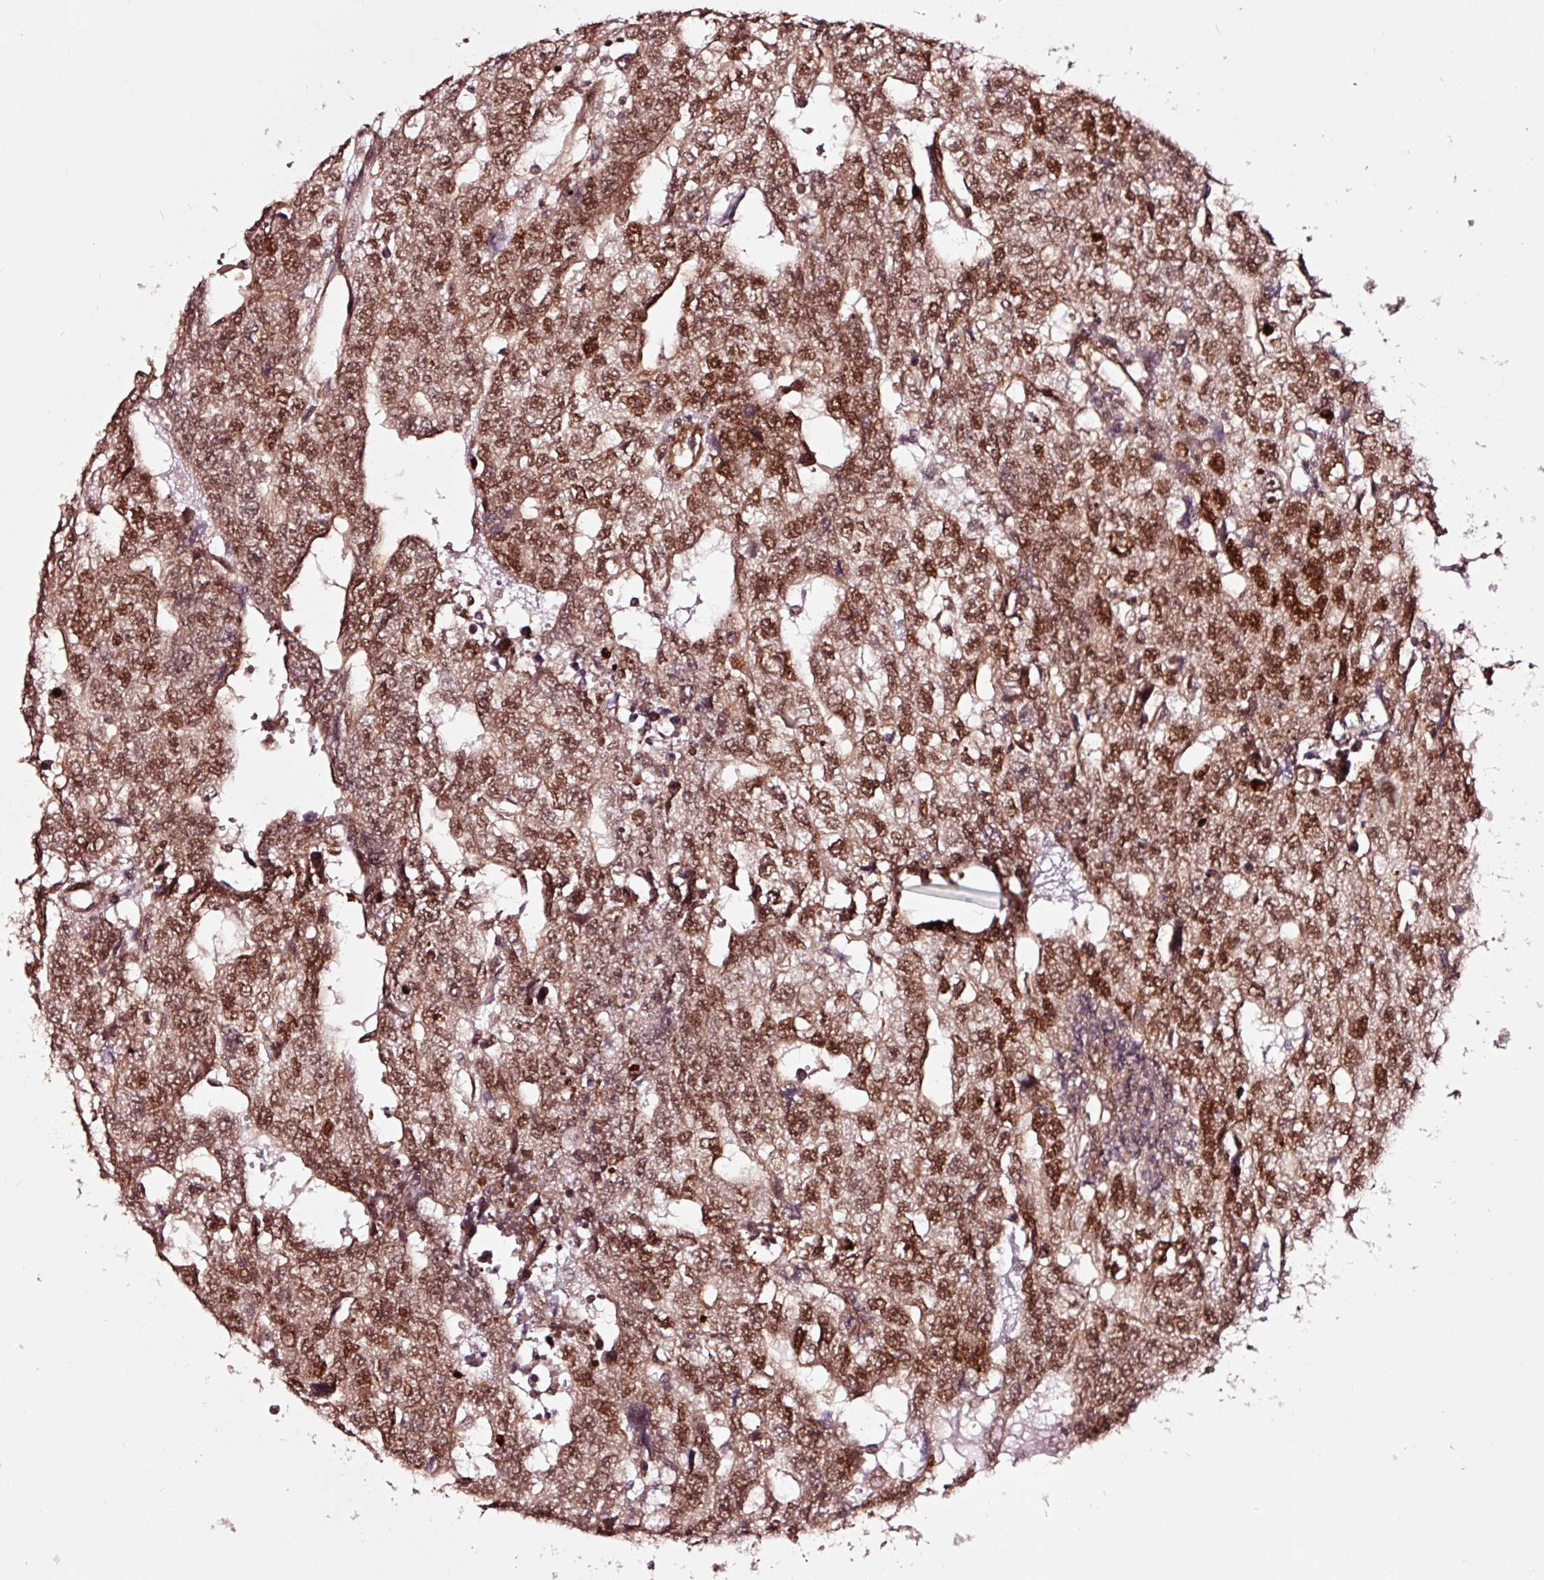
{"staining": {"intensity": "moderate", "quantity": ">75%", "location": "nuclear"}, "tissue": "testis cancer", "cell_type": "Tumor cells", "image_type": "cancer", "snomed": [{"axis": "morphology", "description": "Carcinoma, Embryonal, NOS"}, {"axis": "topography", "description": "Testis"}], "caption": "Testis cancer stained with IHC exhibits moderate nuclear staining in approximately >75% of tumor cells. Using DAB (3,3'-diaminobenzidine) (brown) and hematoxylin (blue) stains, captured at high magnification using brightfield microscopy.", "gene": "TPM1", "patient": {"sex": "male", "age": 20}}